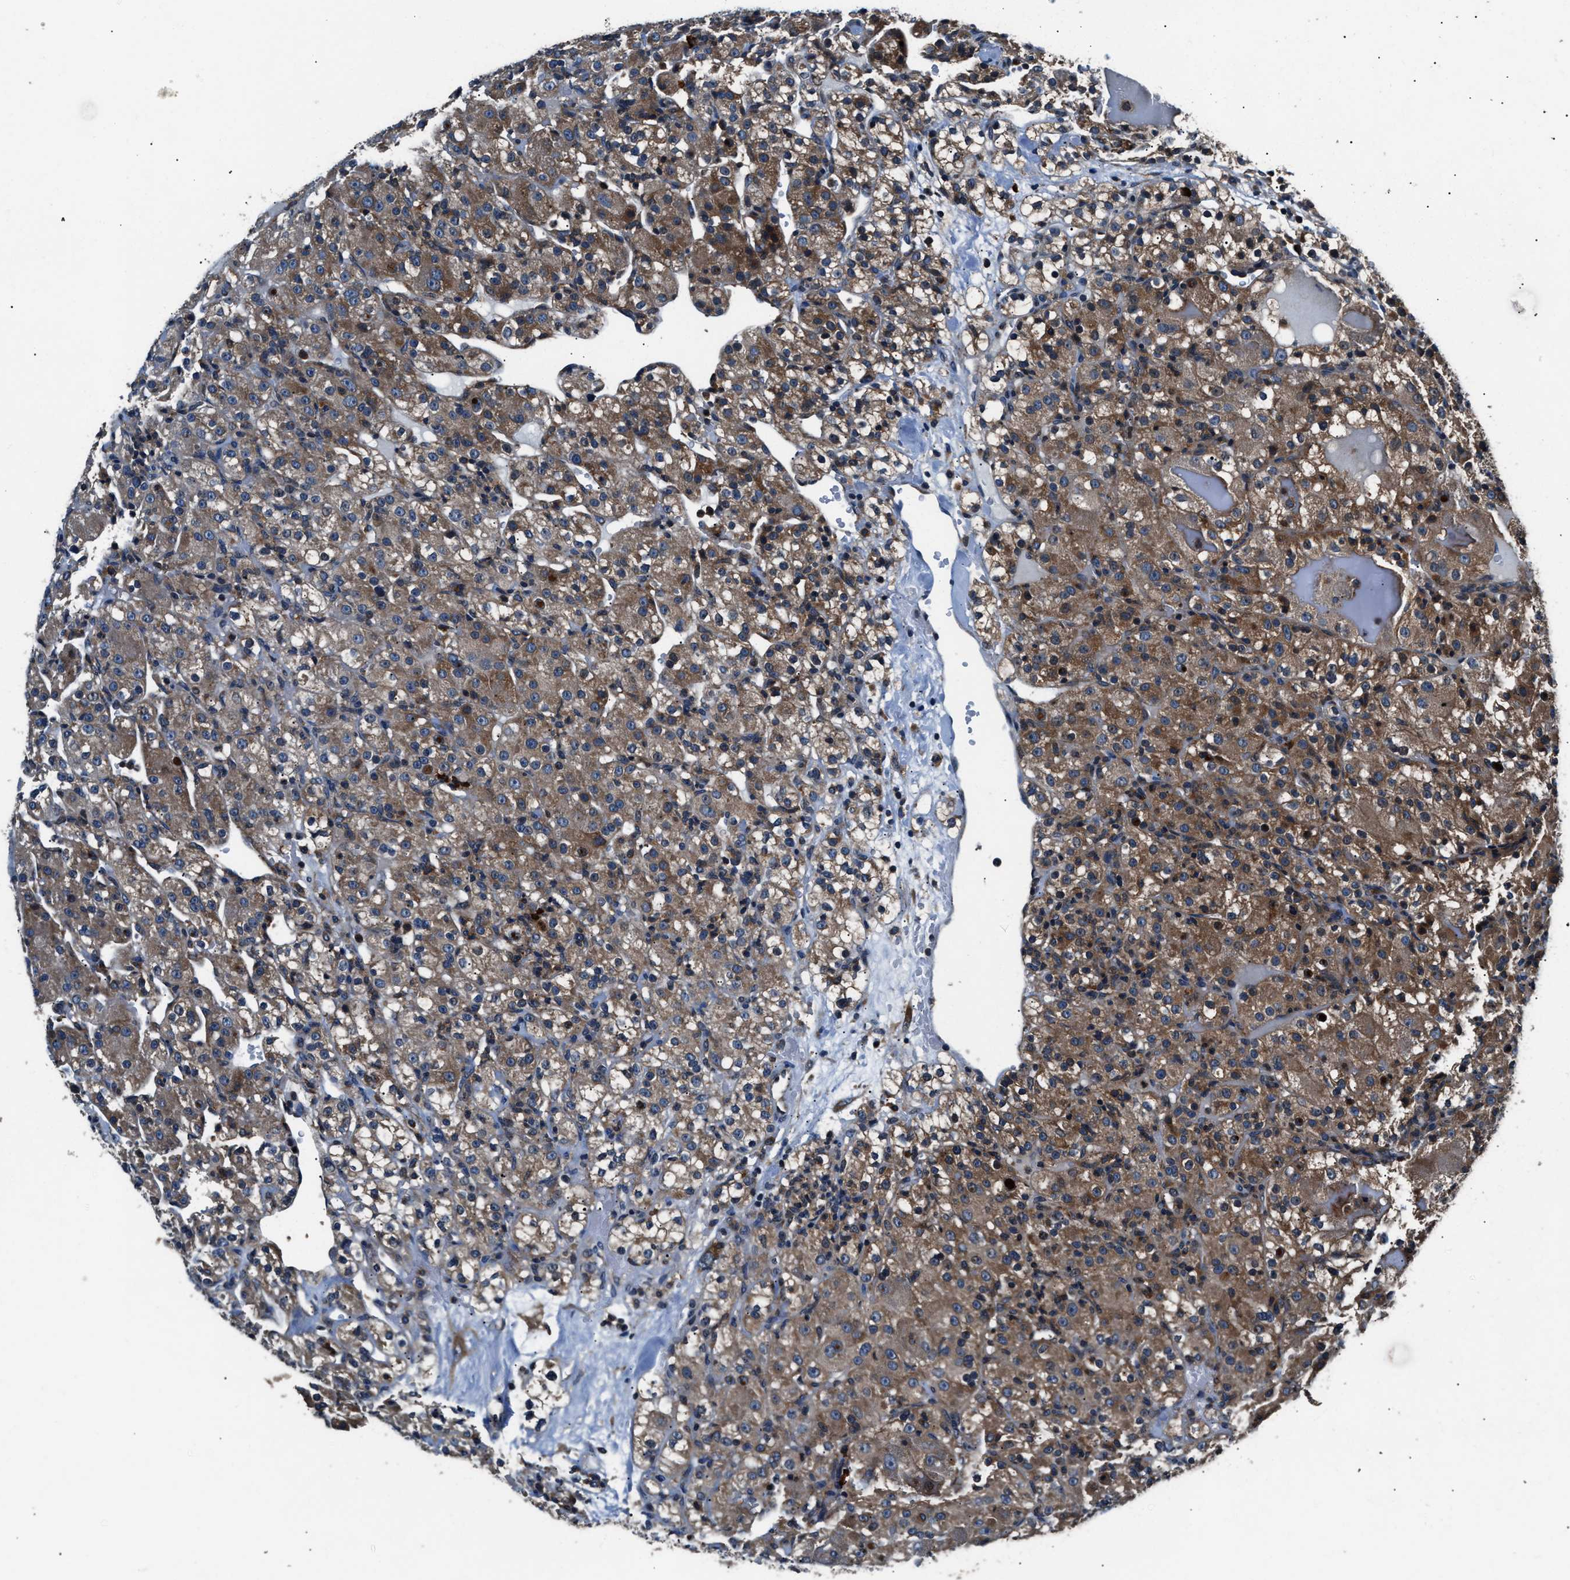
{"staining": {"intensity": "moderate", "quantity": ">75%", "location": "cytoplasmic/membranous"}, "tissue": "renal cancer", "cell_type": "Tumor cells", "image_type": "cancer", "snomed": [{"axis": "morphology", "description": "Normal tissue, NOS"}, {"axis": "morphology", "description": "Adenocarcinoma, NOS"}, {"axis": "topography", "description": "Kidney"}], "caption": "This is an image of immunohistochemistry (IHC) staining of renal adenocarcinoma, which shows moderate expression in the cytoplasmic/membranous of tumor cells.", "gene": "IMPDH2", "patient": {"sex": "male", "age": 61}}